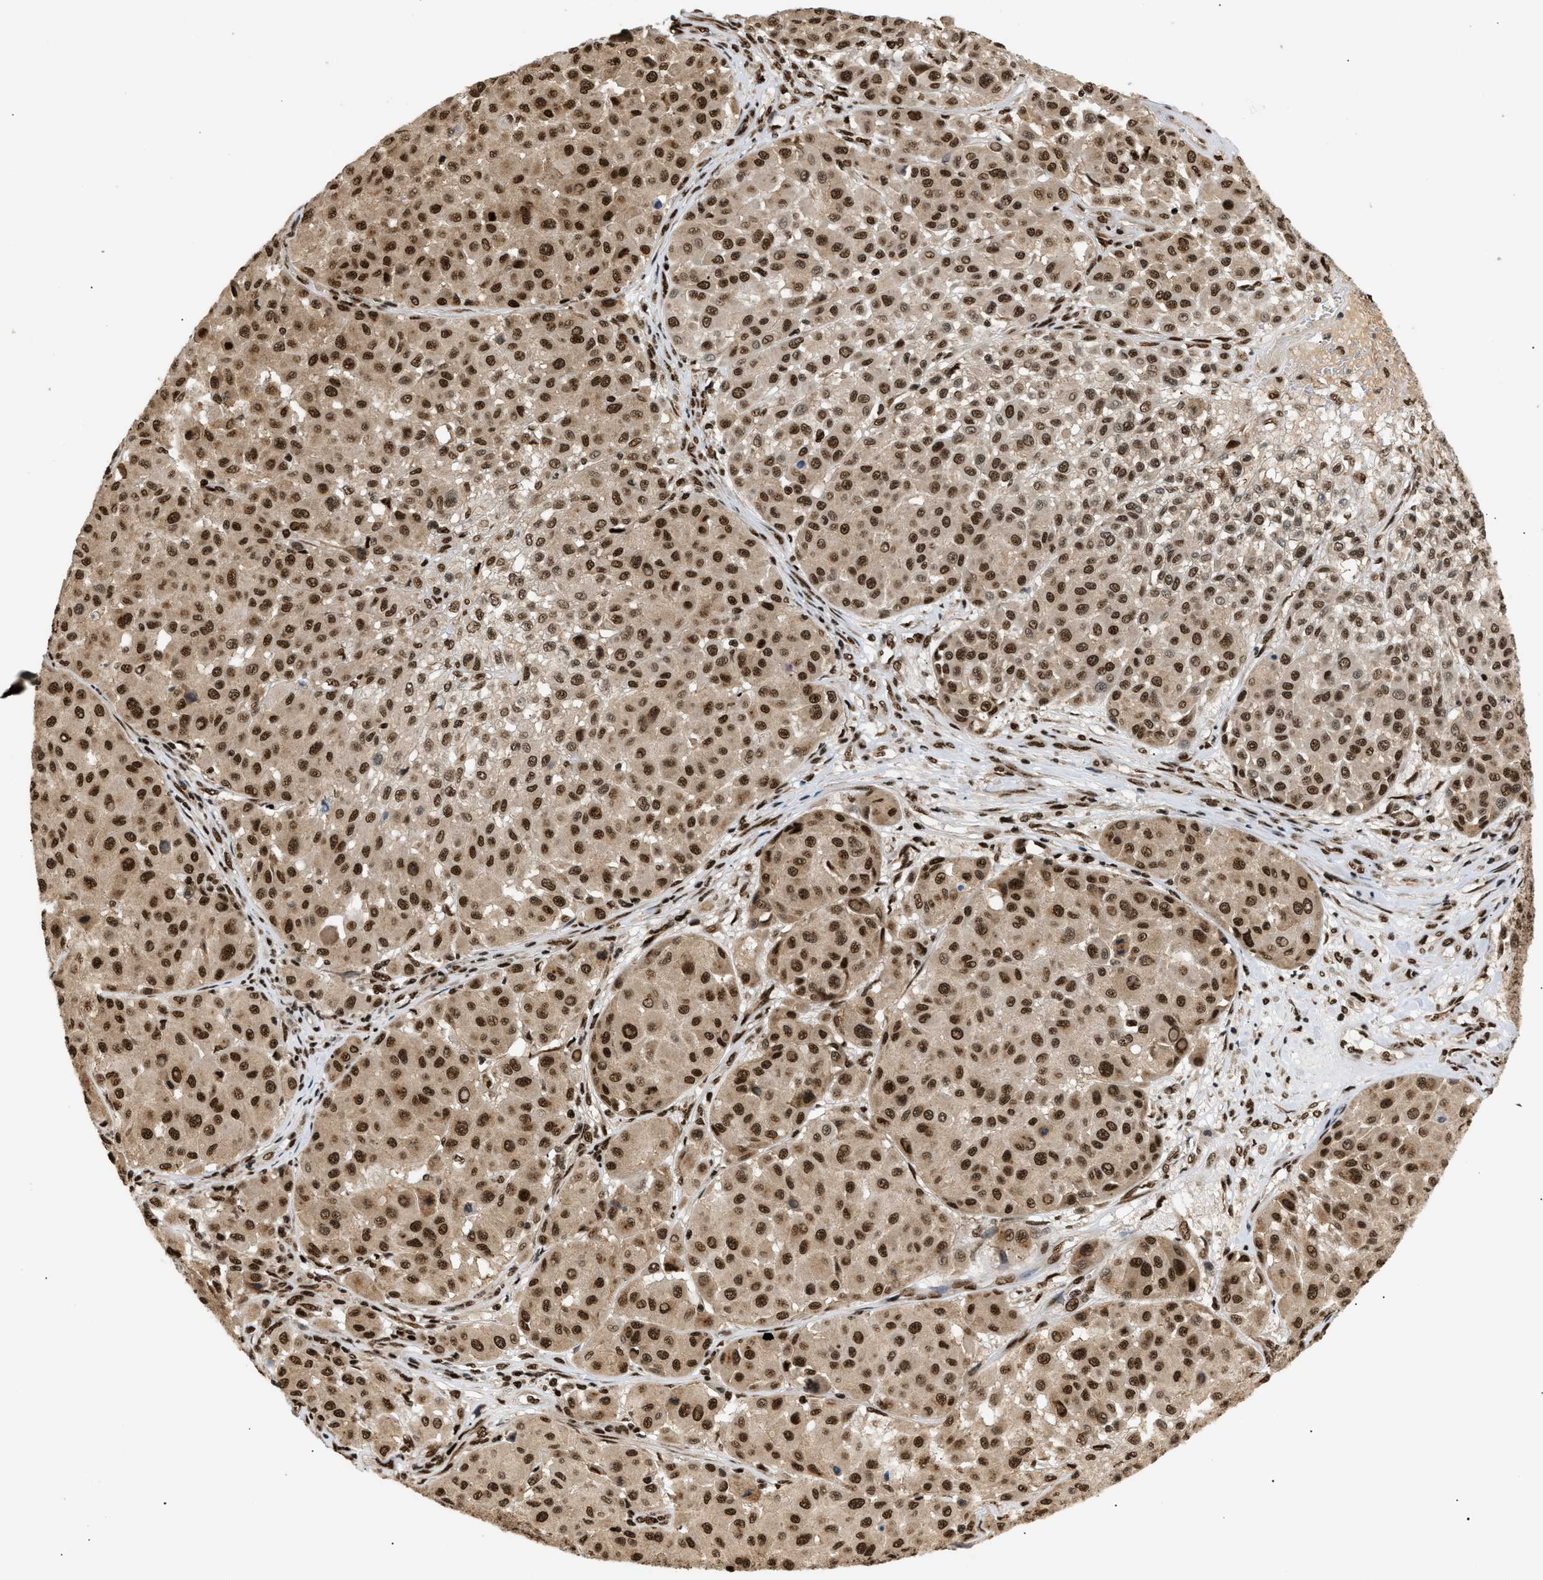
{"staining": {"intensity": "strong", "quantity": ">75%", "location": "nuclear"}, "tissue": "melanoma", "cell_type": "Tumor cells", "image_type": "cancer", "snomed": [{"axis": "morphology", "description": "Malignant melanoma, Metastatic site"}, {"axis": "topography", "description": "Soft tissue"}], "caption": "Immunohistochemistry staining of malignant melanoma (metastatic site), which demonstrates high levels of strong nuclear expression in approximately >75% of tumor cells indicating strong nuclear protein staining. The staining was performed using DAB (brown) for protein detection and nuclei were counterstained in hematoxylin (blue).", "gene": "RBM5", "patient": {"sex": "male", "age": 41}}